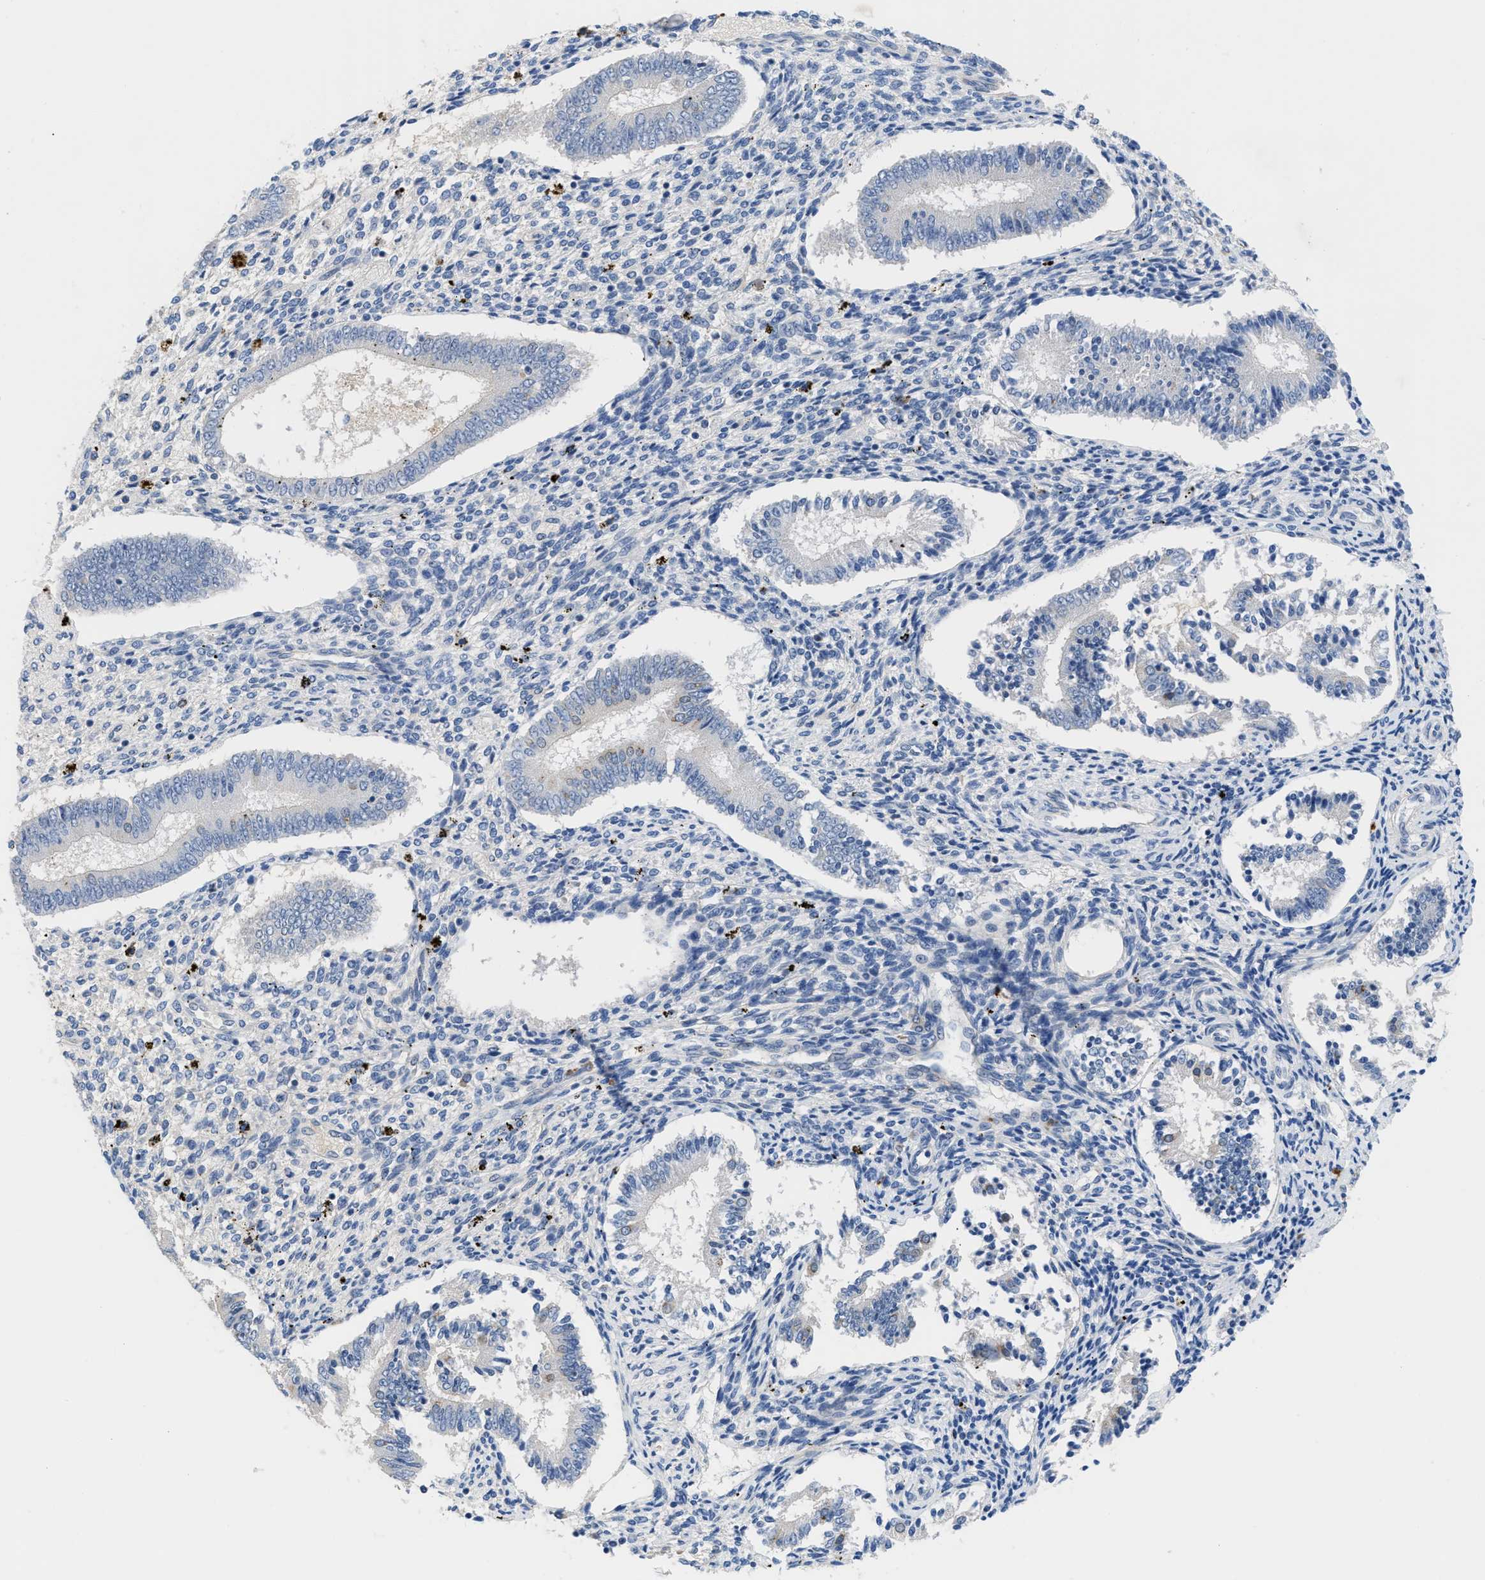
{"staining": {"intensity": "negative", "quantity": "none", "location": "none"}, "tissue": "endometrium", "cell_type": "Cells in endometrial stroma", "image_type": "normal", "snomed": [{"axis": "morphology", "description": "Normal tissue, NOS"}, {"axis": "topography", "description": "Endometrium"}], "caption": "IHC image of normal endometrium stained for a protein (brown), which reveals no staining in cells in endometrial stroma.", "gene": "OR9K2", "patient": {"sex": "female", "age": 42}}